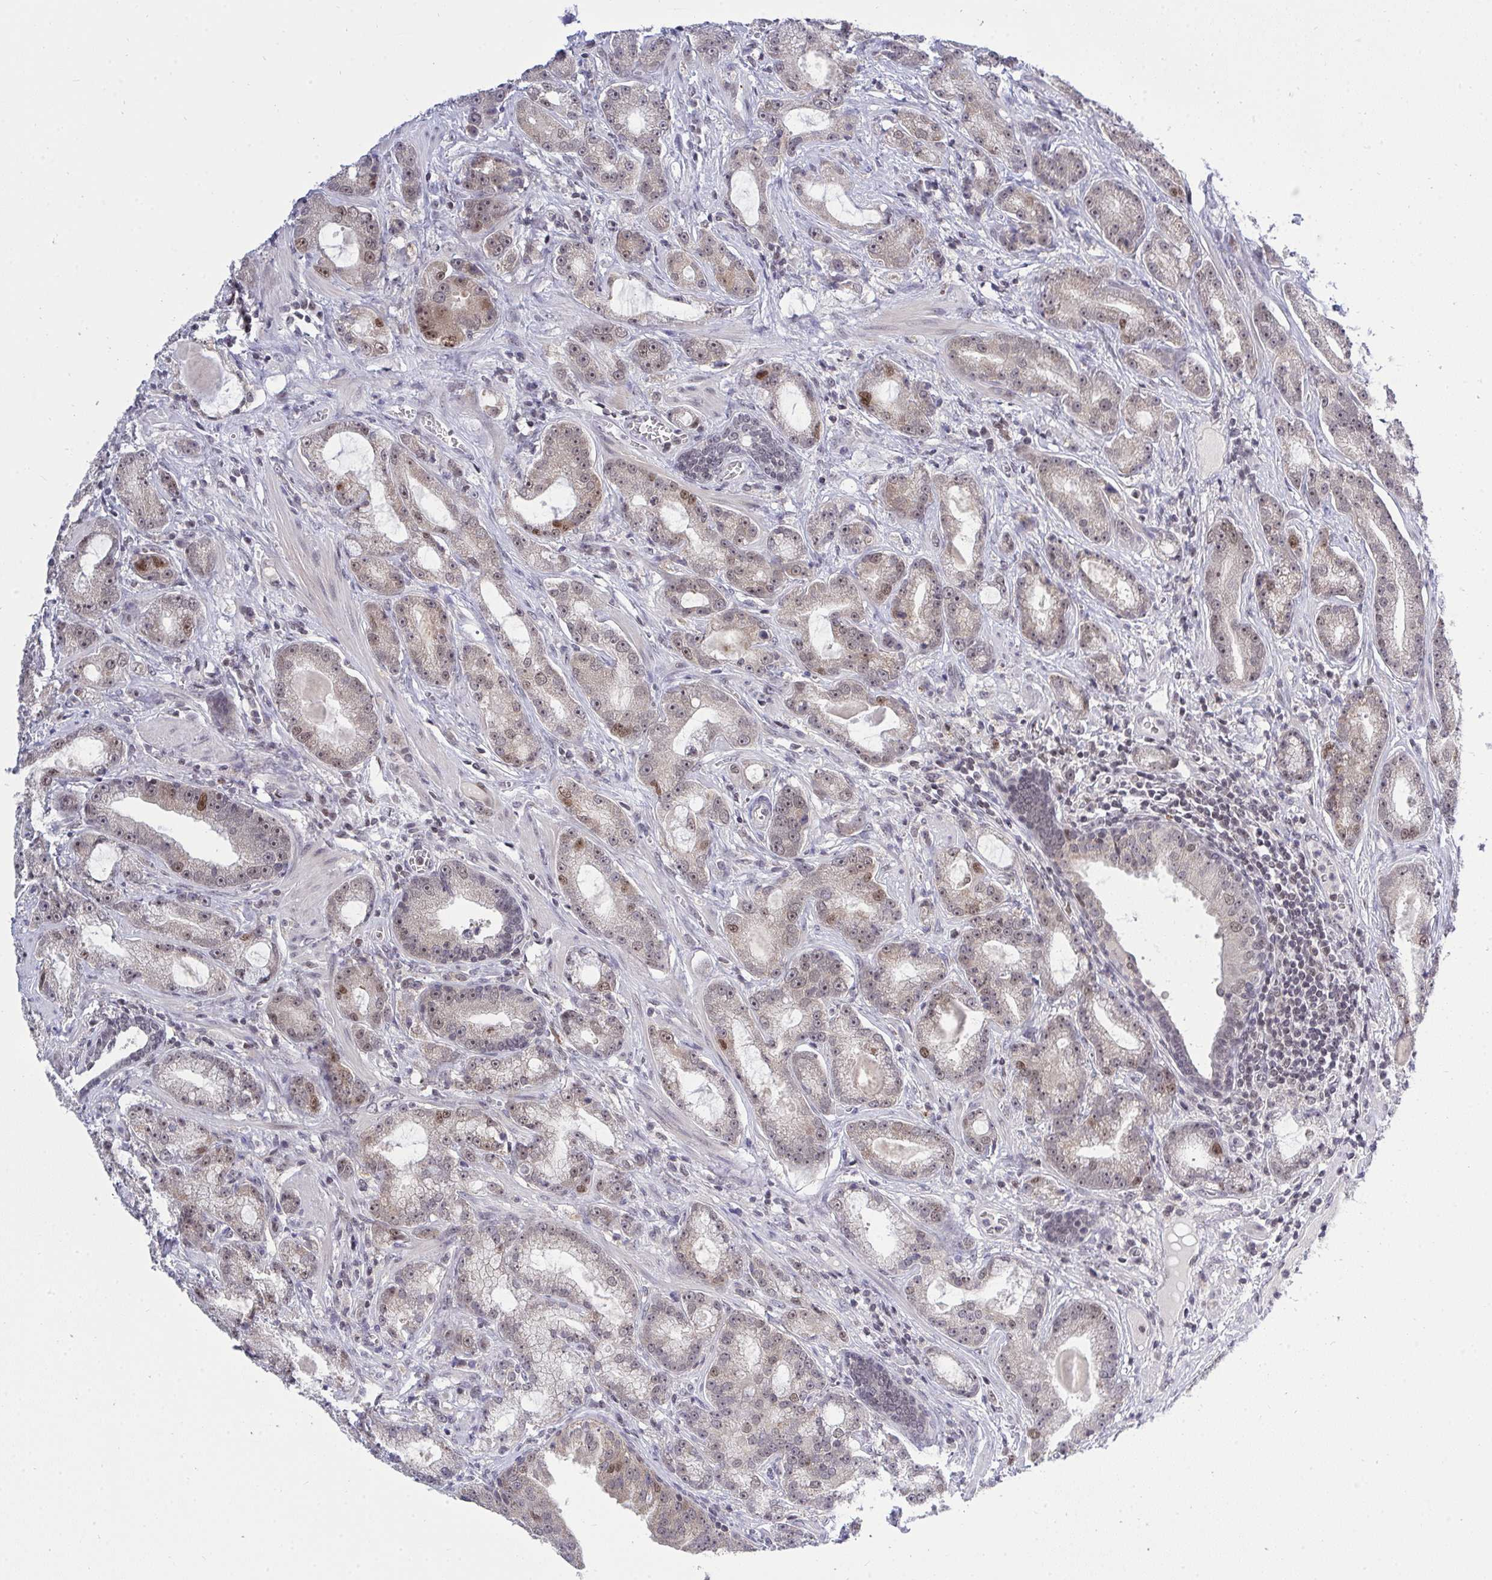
{"staining": {"intensity": "weak", "quantity": "<25%", "location": "nuclear"}, "tissue": "prostate cancer", "cell_type": "Tumor cells", "image_type": "cancer", "snomed": [{"axis": "morphology", "description": "Adenocarcinoma, High grade"}, {"axis": "topography", "description": "Prostate"}], "caption": "Prostate cancer was stained to show a protein in brown. There is no significant positivity in tumor cells.", "gene": "RFC4", "patient": {"sex": "male", "age": 65}}